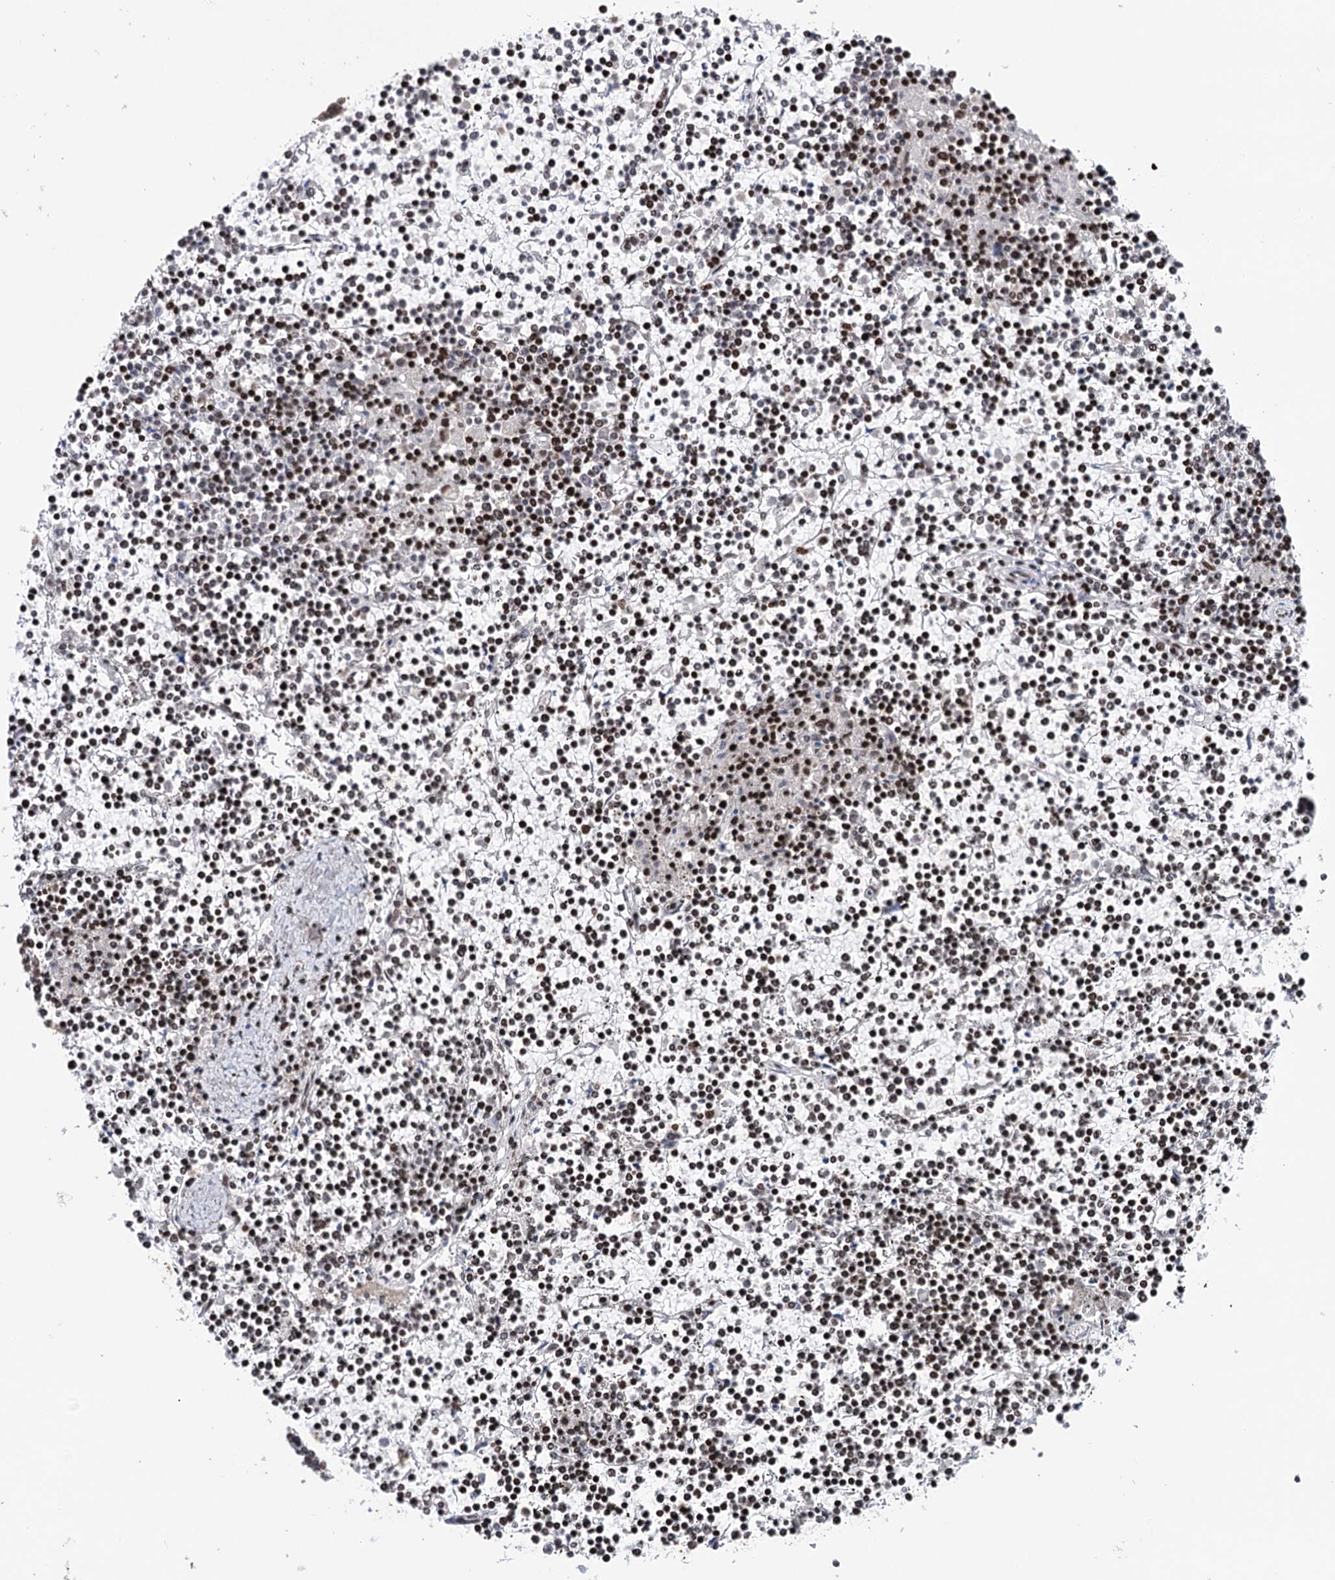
{"staining": {"intensity": "weak", "quantity": "25%-75%", "location": "nuclear"}, "tissue": "lymphoma", "cell_type": "Tumor cells", "image_type": "cancer", "snomed": [{"axis": "morphology", "description": "Malignant lymphoma, non-Hodgkin's type, Low grade"}, {"axis": "topography", "description": "Spleen"}], "caption": "This photomicrograph displays IHC staining of lymphoma, with low weak nuclear positivity in approximately 25%-75% of tumor cells.", "gene": "CCDC77", "patient": {"sex": "female", "age": 19}}